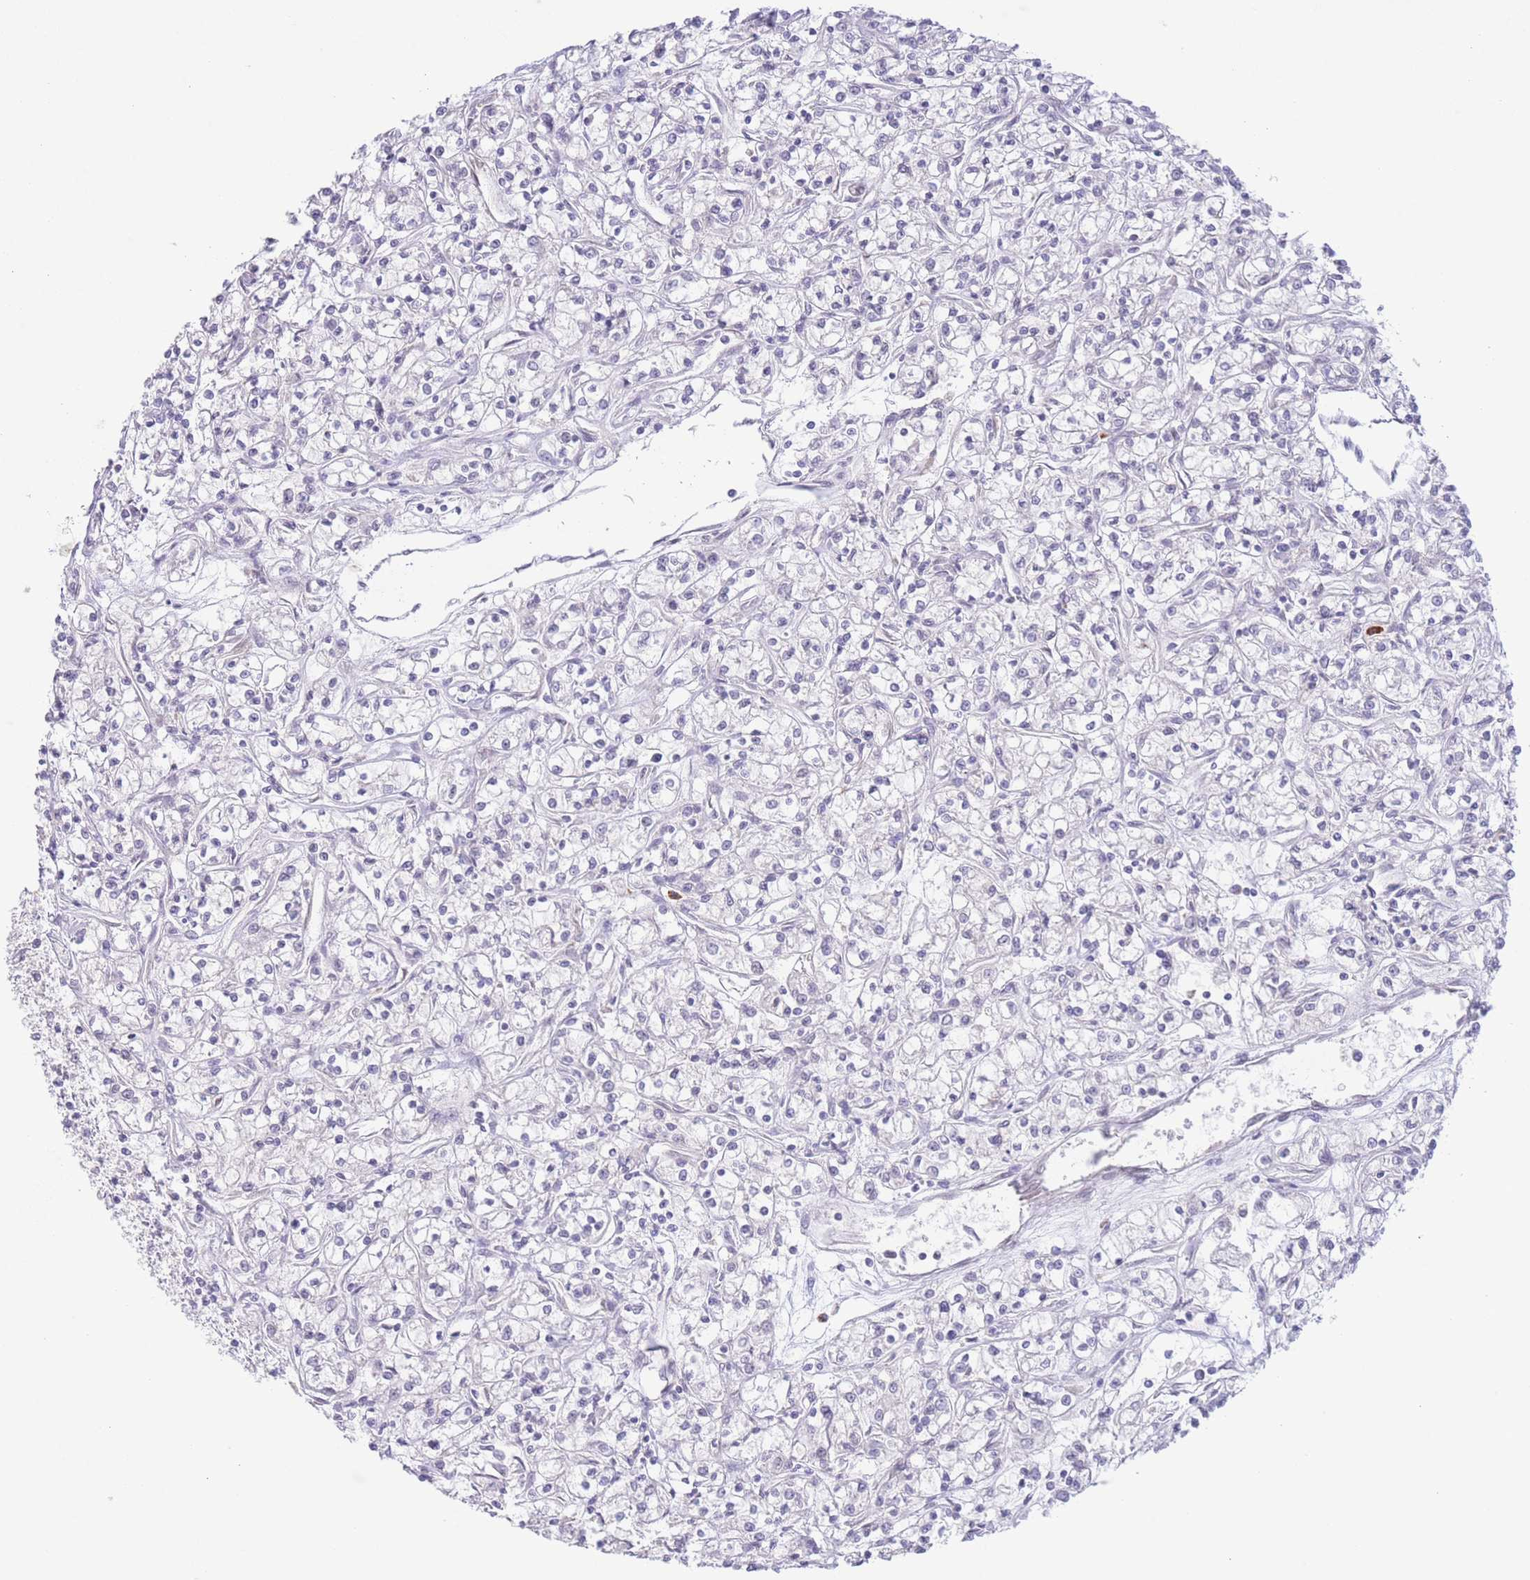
{"staining": {"intensity": "negative", "quantity": "none", "location": "none"}, "tissue": "renal cancer", "cell_type": "Tumor cells", "image_type": "cancer", "snomed": [{"axis": "morphology", "description": "Adenocarcinoma, NOS"}, {"axis": "topography", "description": "Kidney"}], "caption": "This is an immunohistochemistry image of renal cancer. There is no staining in tumor cells.", "gene": "LCLAT1", "patient": {"sex": "female", "age": 59}}